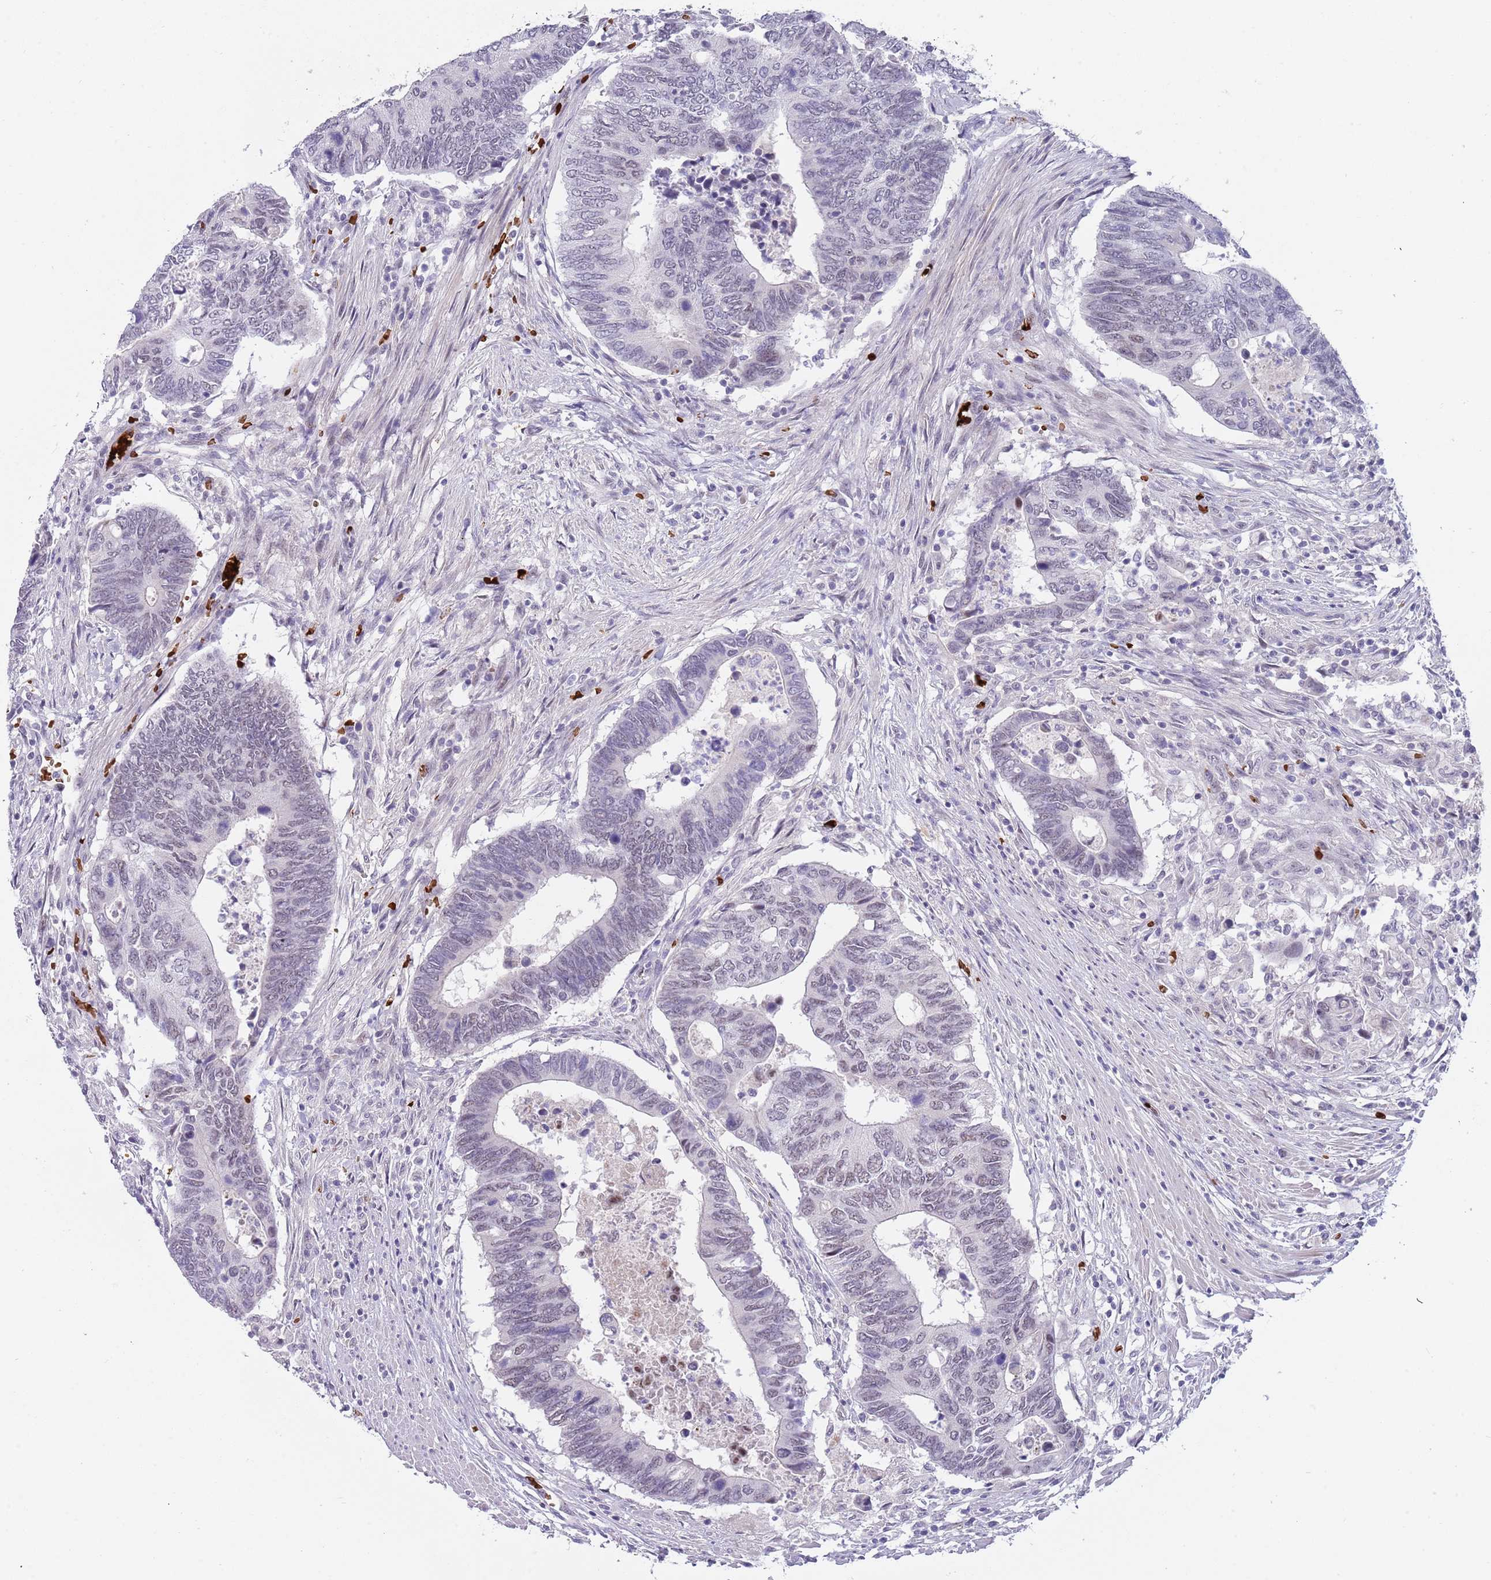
{"staining": {"intensity": "weak", "quantity": "25%-75%", "location": "nuclear"}, "tissue": "colorectal cancer", "cell_type": "Tumor cells", "image_type": "cancer", "snomed": [{"axis": "morphology", "description": "Adenocarcinoma, NOS"}, {"axis": "topography", "description": "Colon"}], "caption": "A histopathology image of human colorectal cancer (adenocarcinoma) stained for a protein displays weak nuclear brown staining in tumor cells.", "gene": "LYPD6B", "patient": {"sex": "male", "age": 87}}